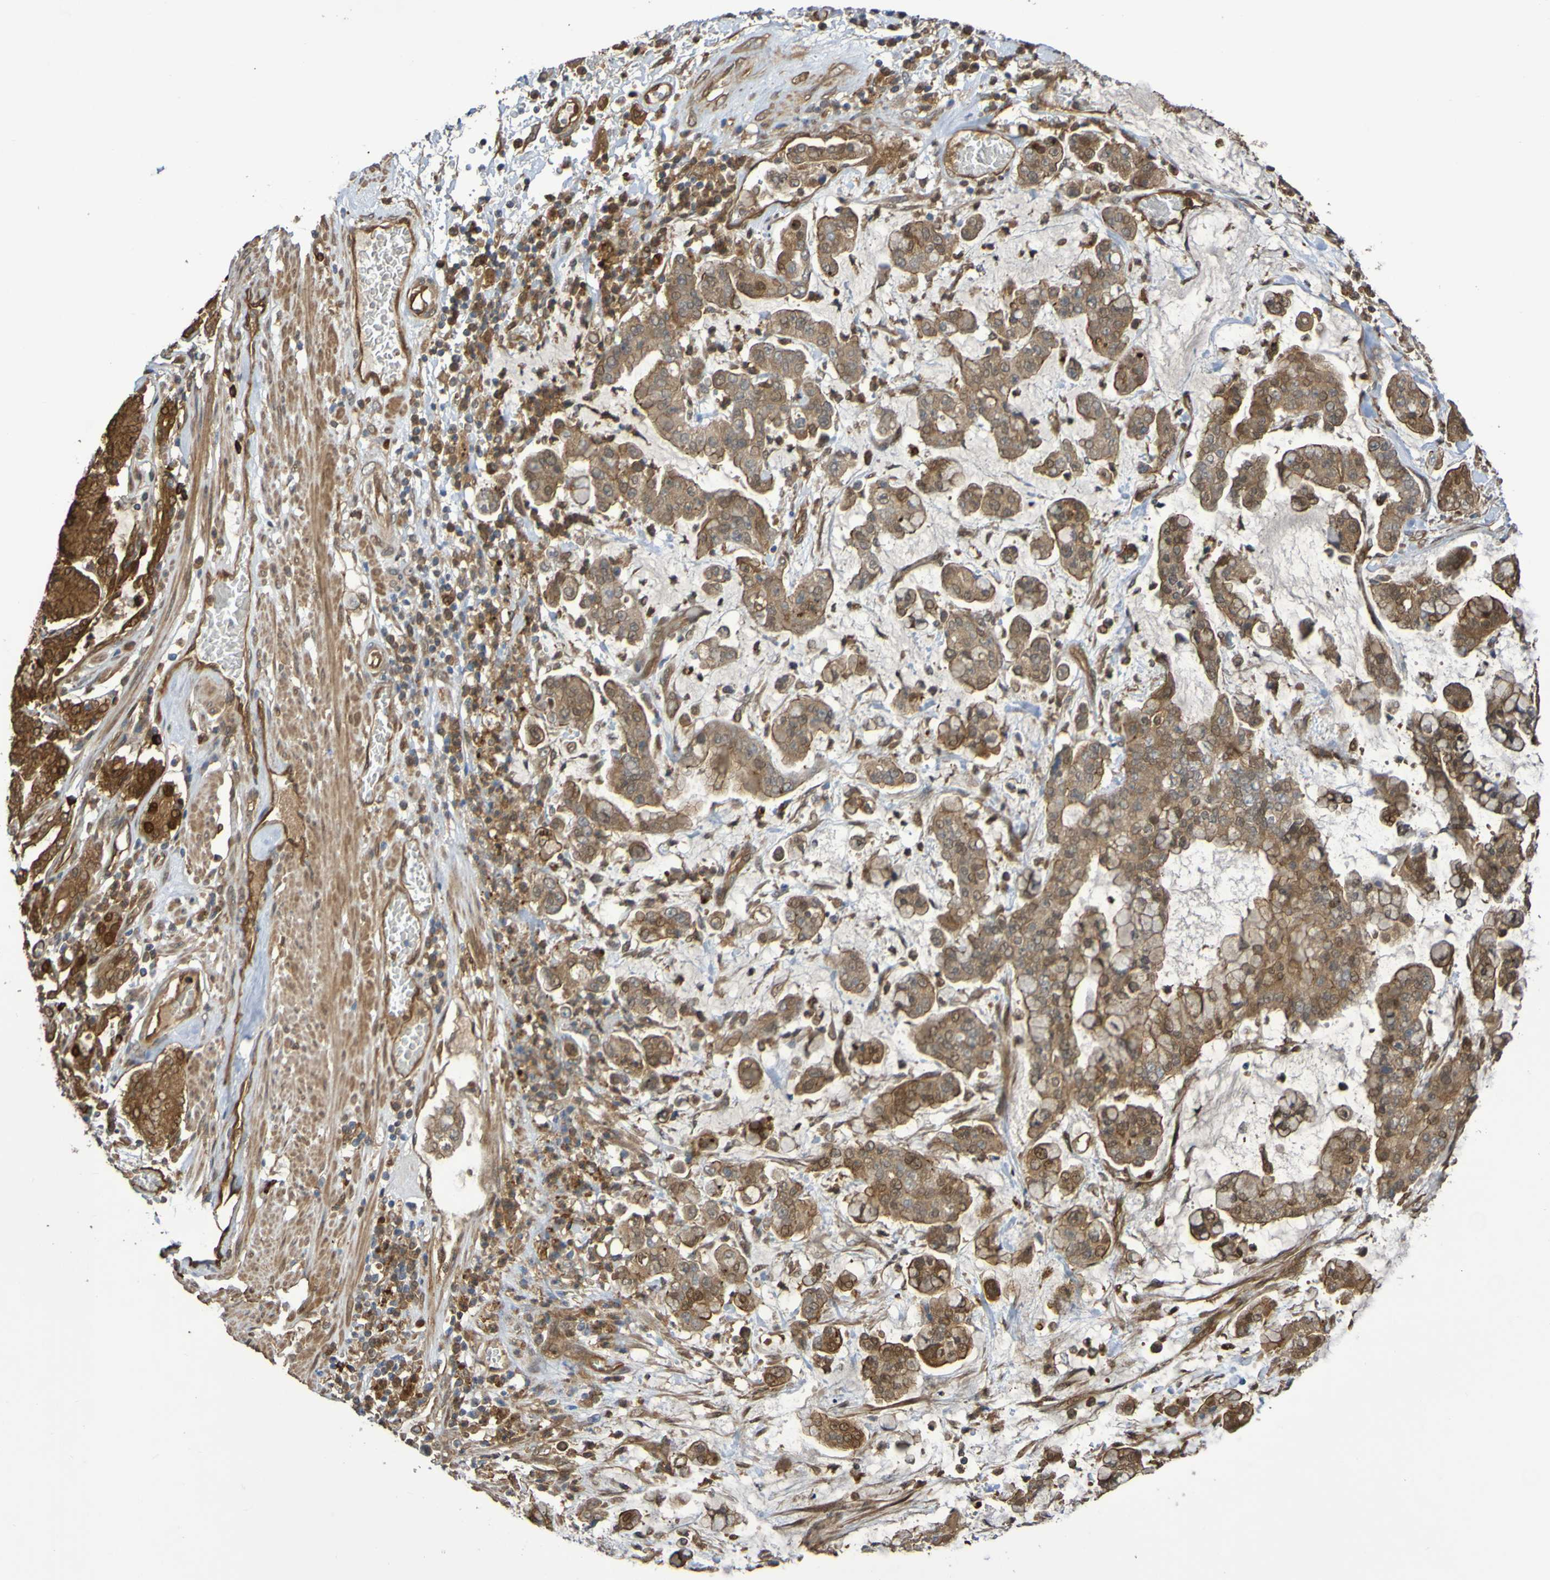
{"staining": {"intensity": "moderate", "quantity": ">75%", "location": "cytoplasmic/membranous"}, "tissue": "stomach cancer", "cell_type": "Tumor cells", "image_type": "cancer", "snomed": [{"axis": "morphology", "description": "Normal tissue, NOS"}, {"axis": "morphology", "description": "Adenocarcinoma, NOS"}, {"axis": "topography", "description": "Stomach, upper"}, {"axis": "topography", "description": "Stomach"}], "caption": "Immunohistochemistry (DAB) staining of adenocarcinoma (stomach) demonstrates moderate cytoplasmic/membranous protein staining in about >75% of tumor cells.", "gene": "SERPINB6", "patient": {"sex": "male", "age": 76}}